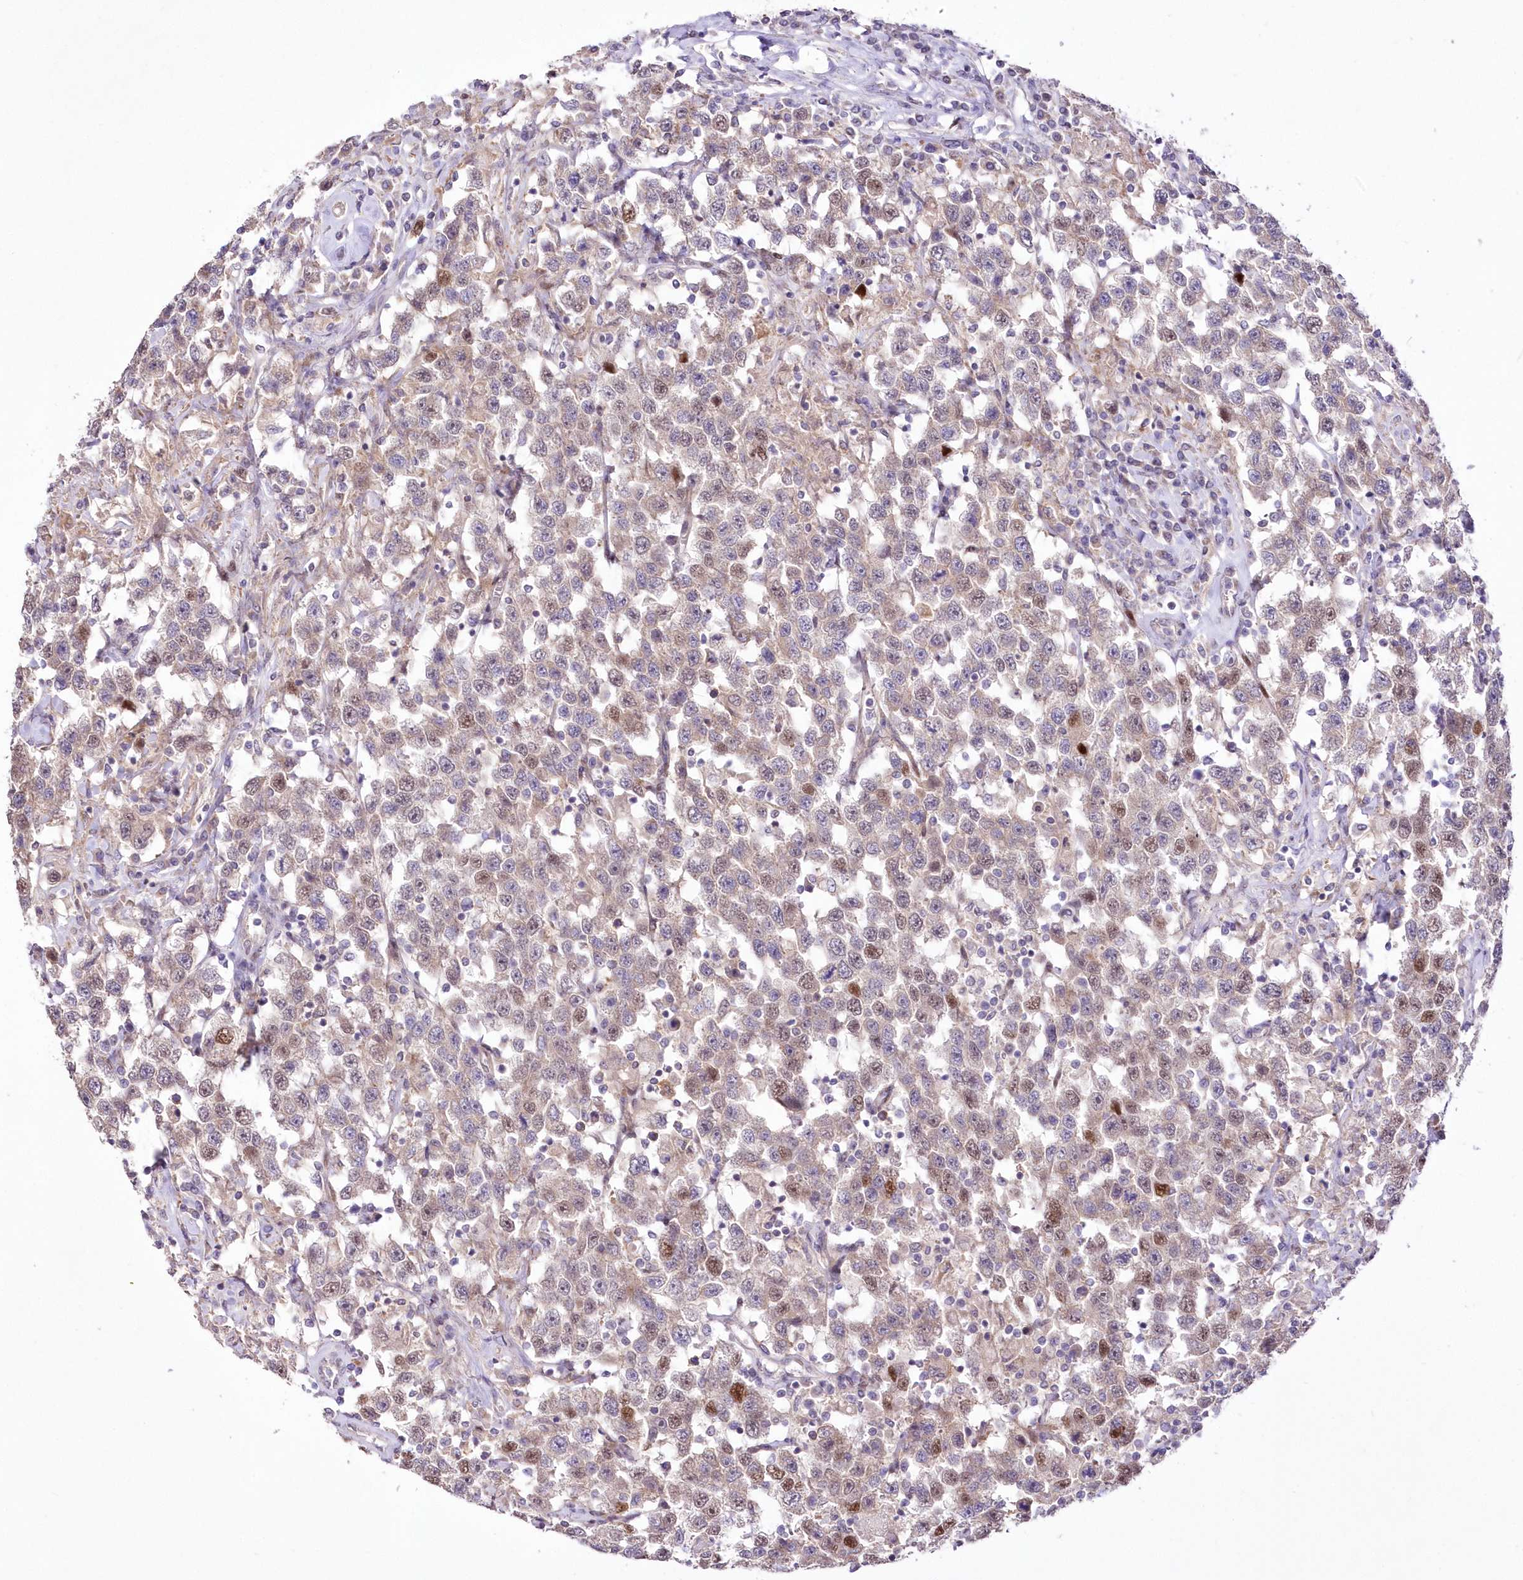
{"staining": {"intensity": "moderate", "quantity": "<25%", "location": "cytoplasmic/membranous,nuclear"}, "tissue": "testis cancer", "cell_type": "Tumor cells", "image_type": "cancer", "snomed": [{"axis": "morphology", "description": "Seminoma, NOS"}, {"axis": "topography", "description": "Testis"}], "caption": "Immunohistochemical staining of human testis cancer (seminoma) exhibits low levels of moderate cytoplasmic/membranous and nuclear protein expression in about <25% of tumor cells. The protein of interest is stained brown, and the nuclei are stained in blue (DAB (3,3'-diaminobenzidine) IHC with brightfield microscopy, high magnification).", "gene": "FAM241B", "patient": {"sex": "male", "age": 41}}